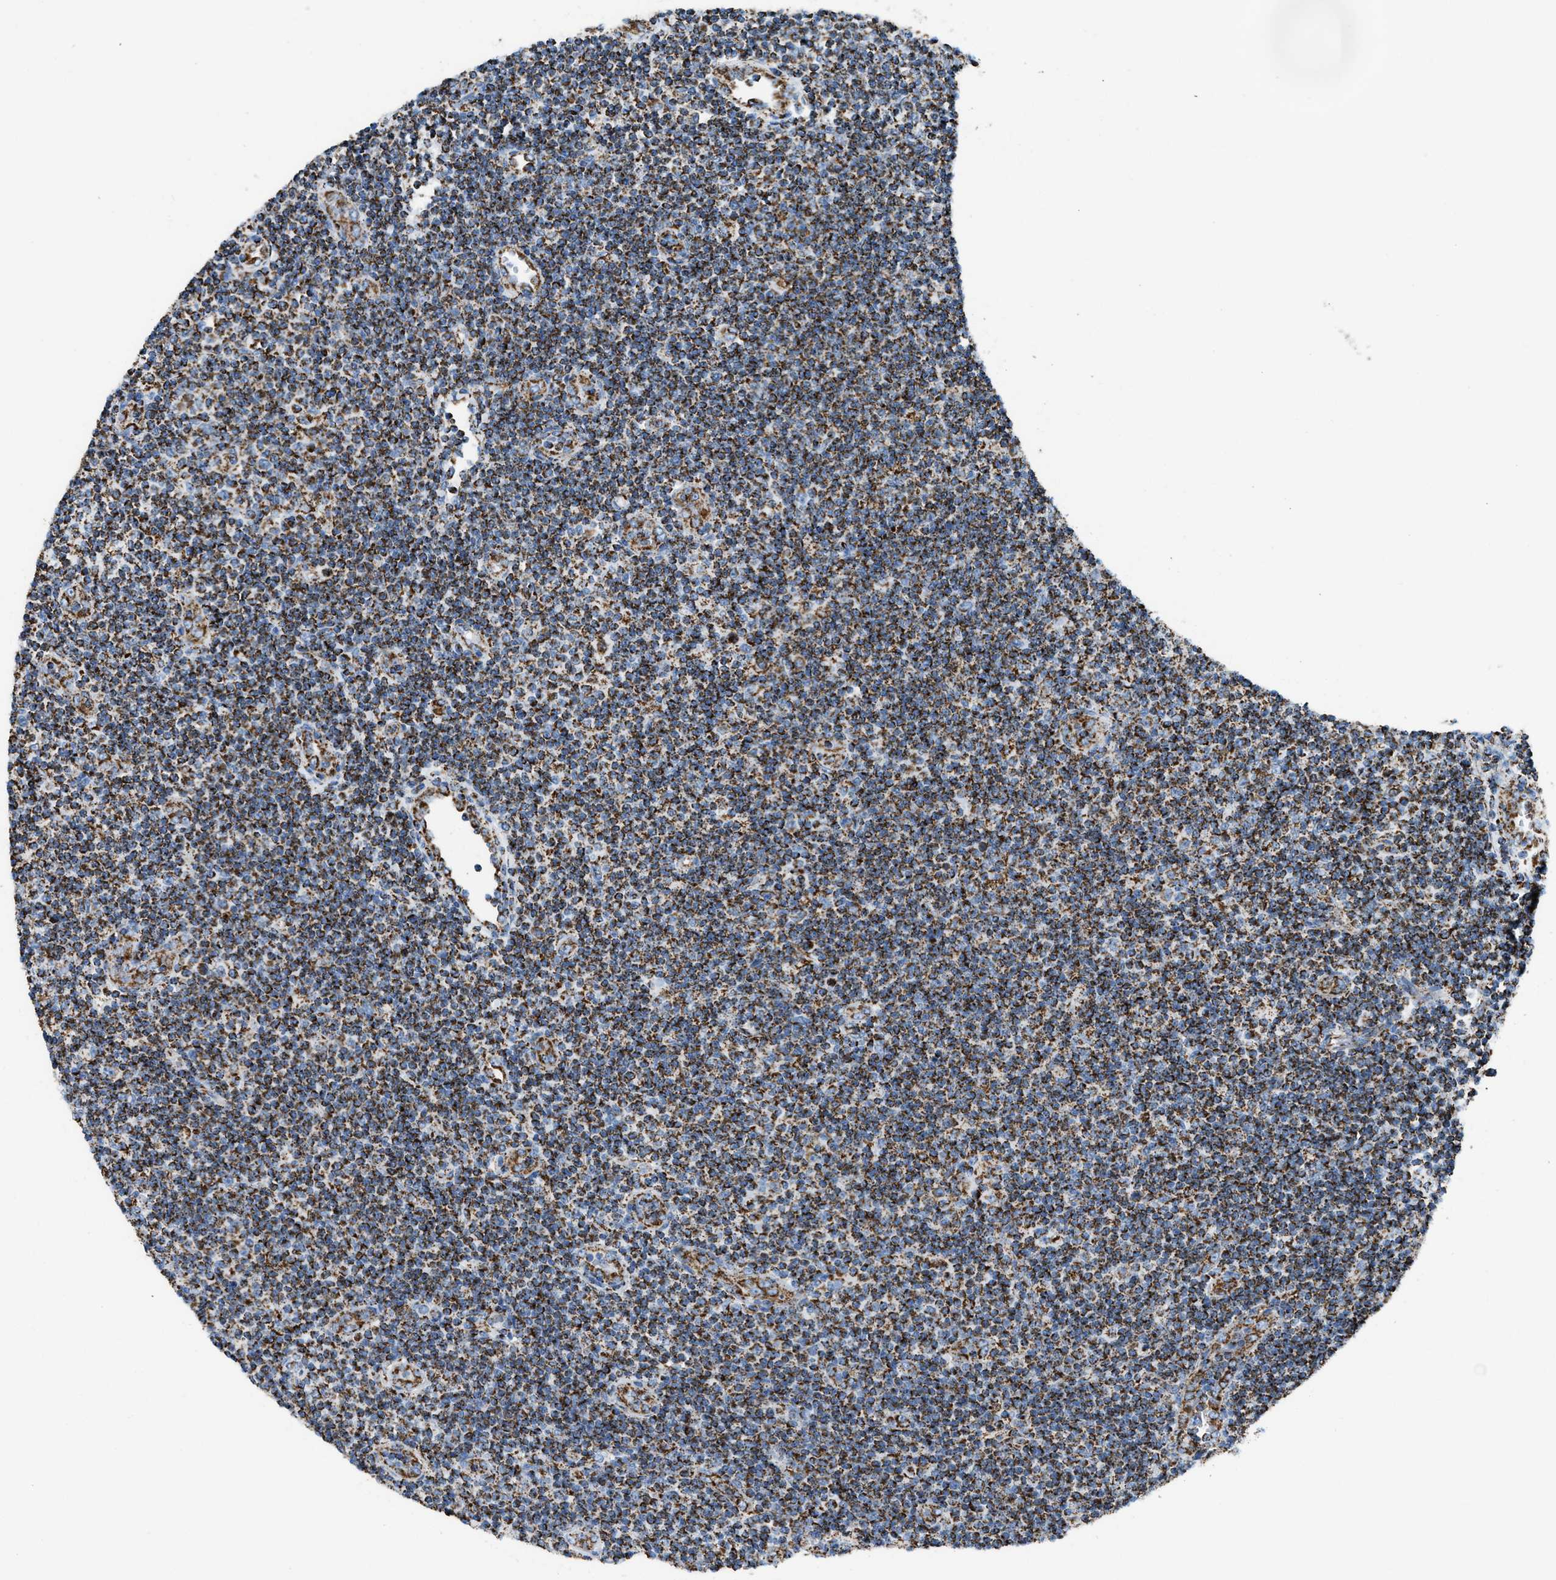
{"staining": {"intensity": "moderate", "quantity": ">75%", "location": "cytoplasmic/membranous"}, "tissue": "lymphoma", "cell_type": "Tumor cells", "image_type": "cancer", "snomed": [{"axis": "morphology", "description": "Malignant lymphoma, non-Hodgkin's type, Low grade"}, {"axis": "topography", "description": "Lymph node"}], "caption": "Protein expression analysis of human malignant lymphoma, non-Hodgkin's type (low-grade) reveals moderate cytoplasmic/membranous positivity in about >75% of tumor cells.", "gene": "ETFB", "patient": {"sex": "male", "age": 83}}